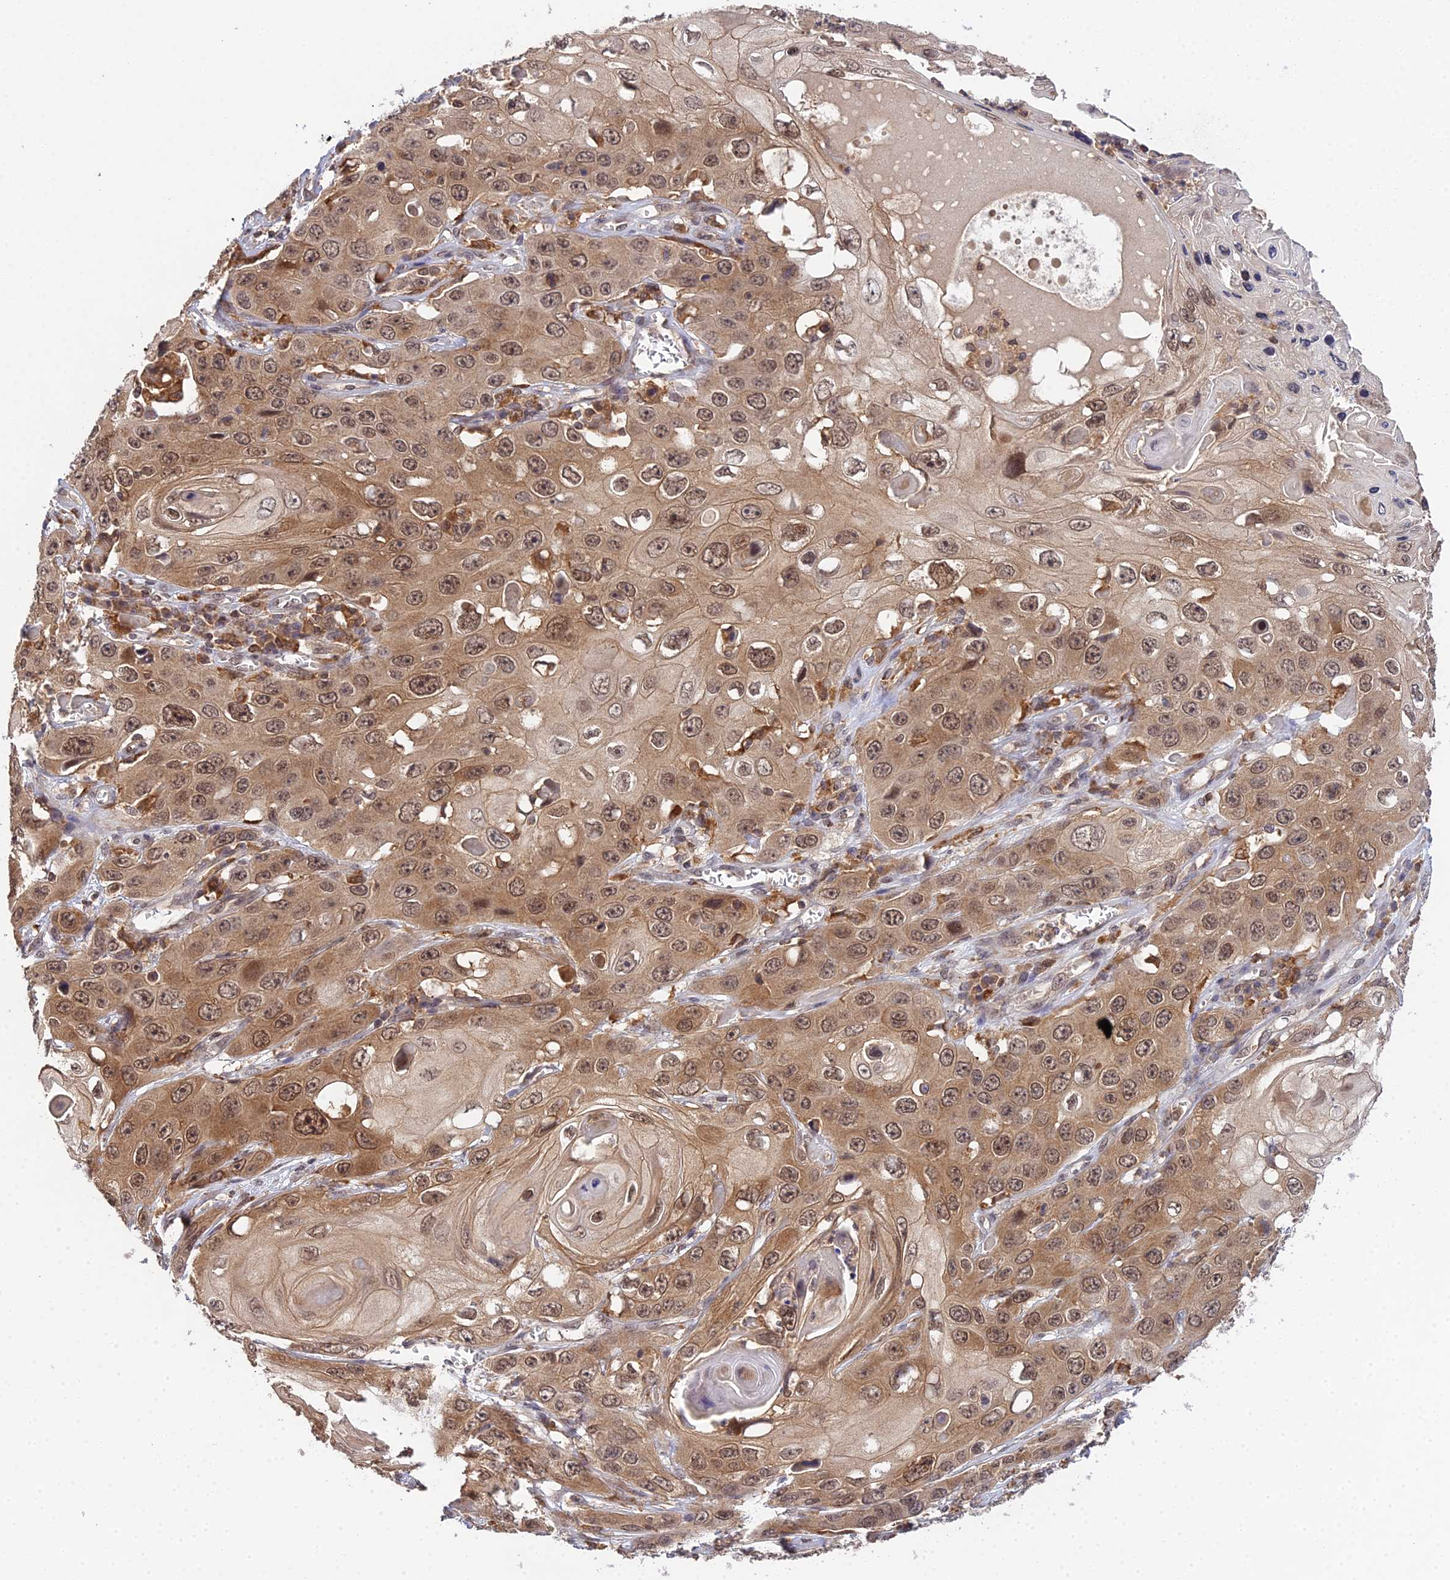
{"staining": {"intensity": "moderate", "quantity": ">75%", "location": "cytoplasmic/membranous,nuclear"}, "tissue": "skin cancer", "cell_type": "Tumor cells", "image_type": "cancer", "snomed": [{"axis": "morphology", "description": "Squamous cell carcinoma, NOS"}, {"axis": "topography", "description": "Skin"}], "caption": "High-magnification brightfield microscopy of skin squamous cell carcinoma stained with DAB (3,3'-diaminobenzidine) (brown) and counterstained with hematoxylin (blue). tumor cells exhibit moderate cytoplasmic/membranous and nuclear expression is present in about>75% of cells.", "gene": "TPRX1", "patient": {"sex": "male", "age": 55}}